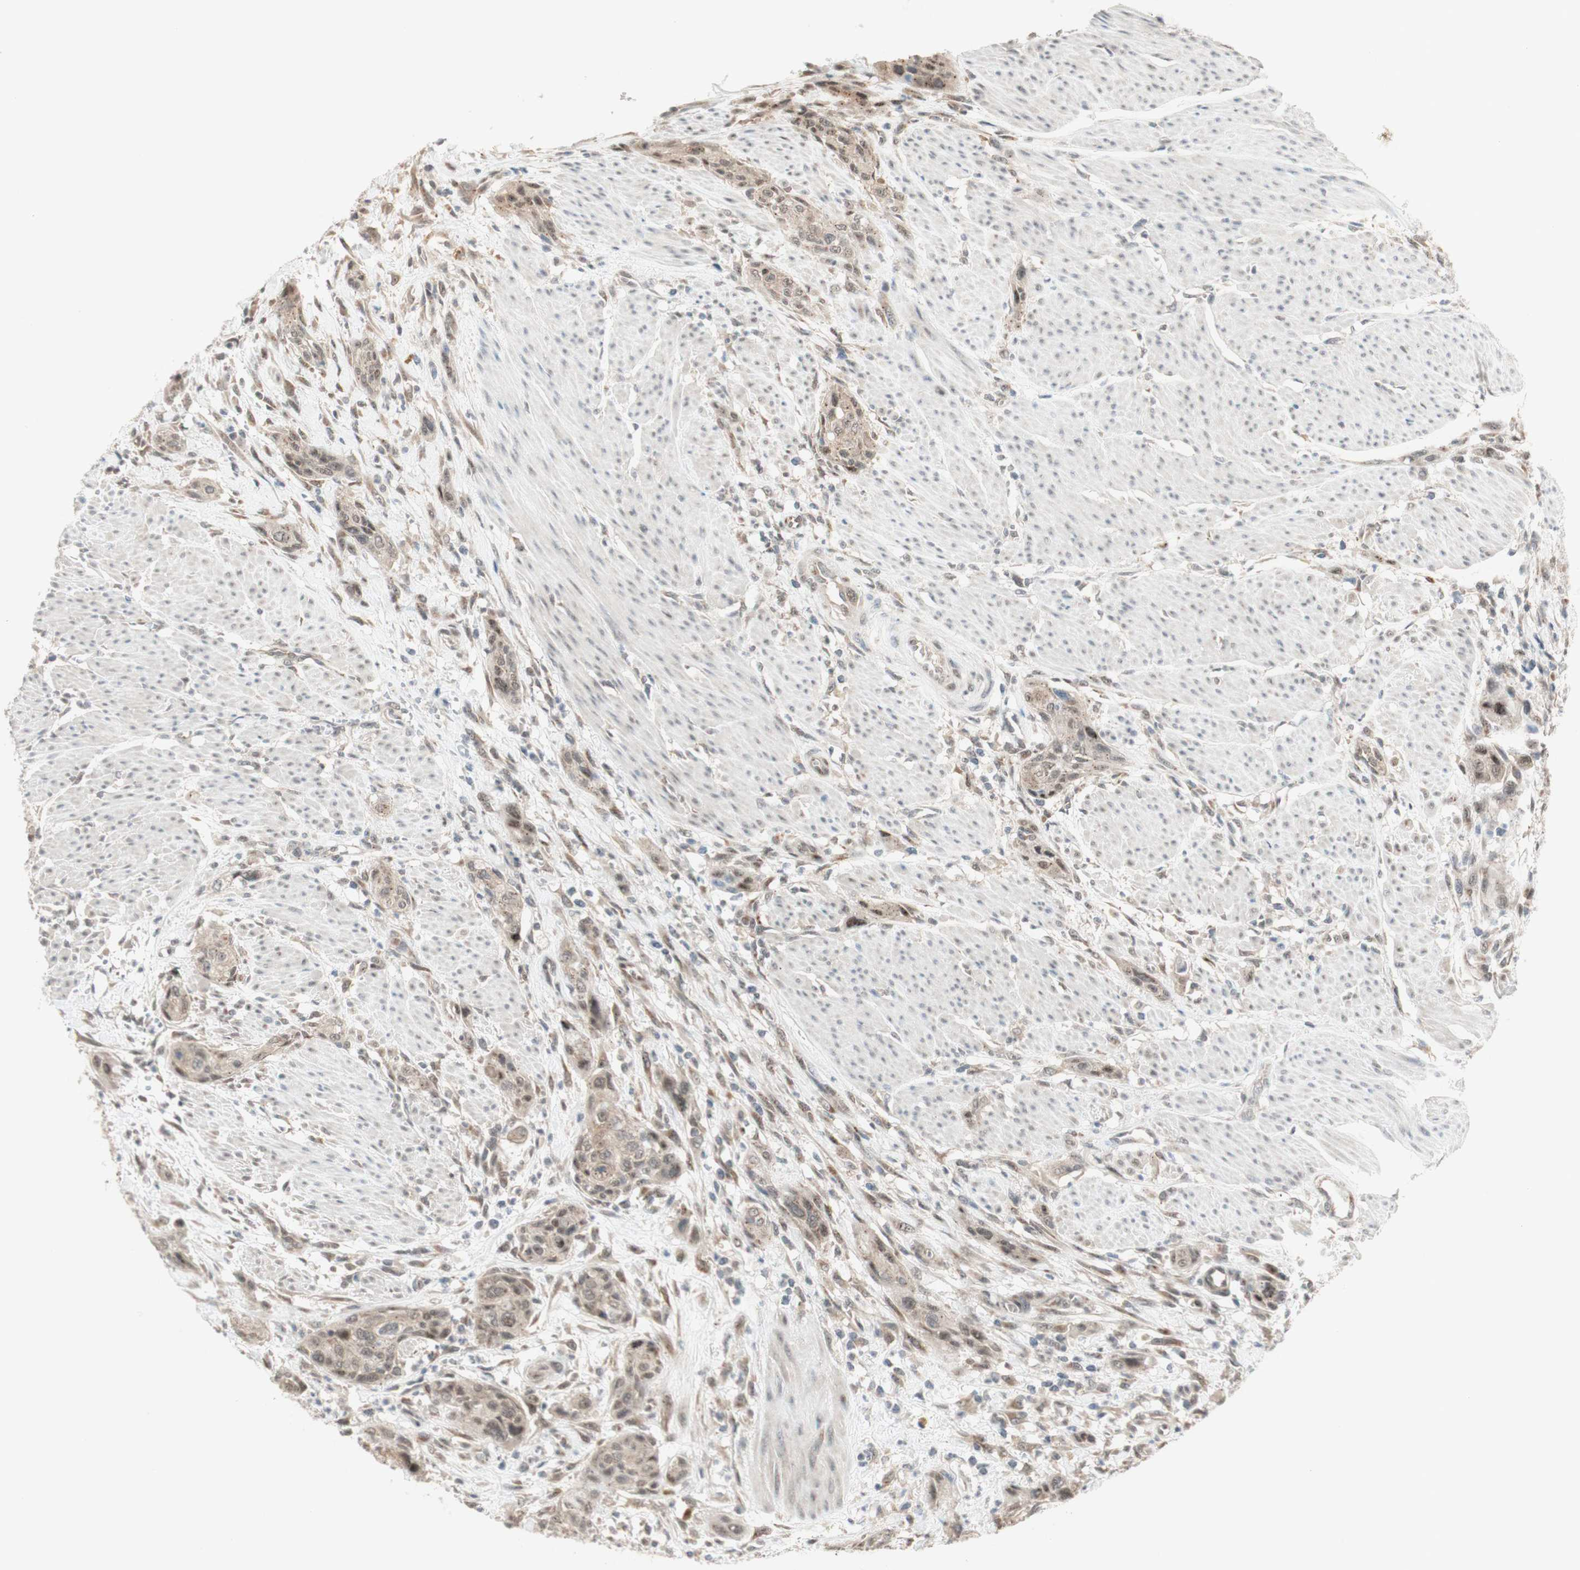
{"staining": {"intensity": "moderate", "quantity": ">75%", "location": "cytoplasmic/membranous"}, "tissue": "urothelial cancer", "cell_type": "Tumor cells", "image_type": "cancer", "snomed": [{"axis": "morphology", "description": "Urothelial carcinoma, High grade"}, {"axis": "topography", "description": "Urinary bladder"}], "caption": "Immunohistochemistry (IHC) image of high-grade urothelial carcinoma stained for a protein (brown), which demonstrates medium levels of moderate cytoplasmic/membranous positivity in approximately >75% of tumor cells.", "gene": "CYLD", "patient": {"sex": "male", "age": 35}}